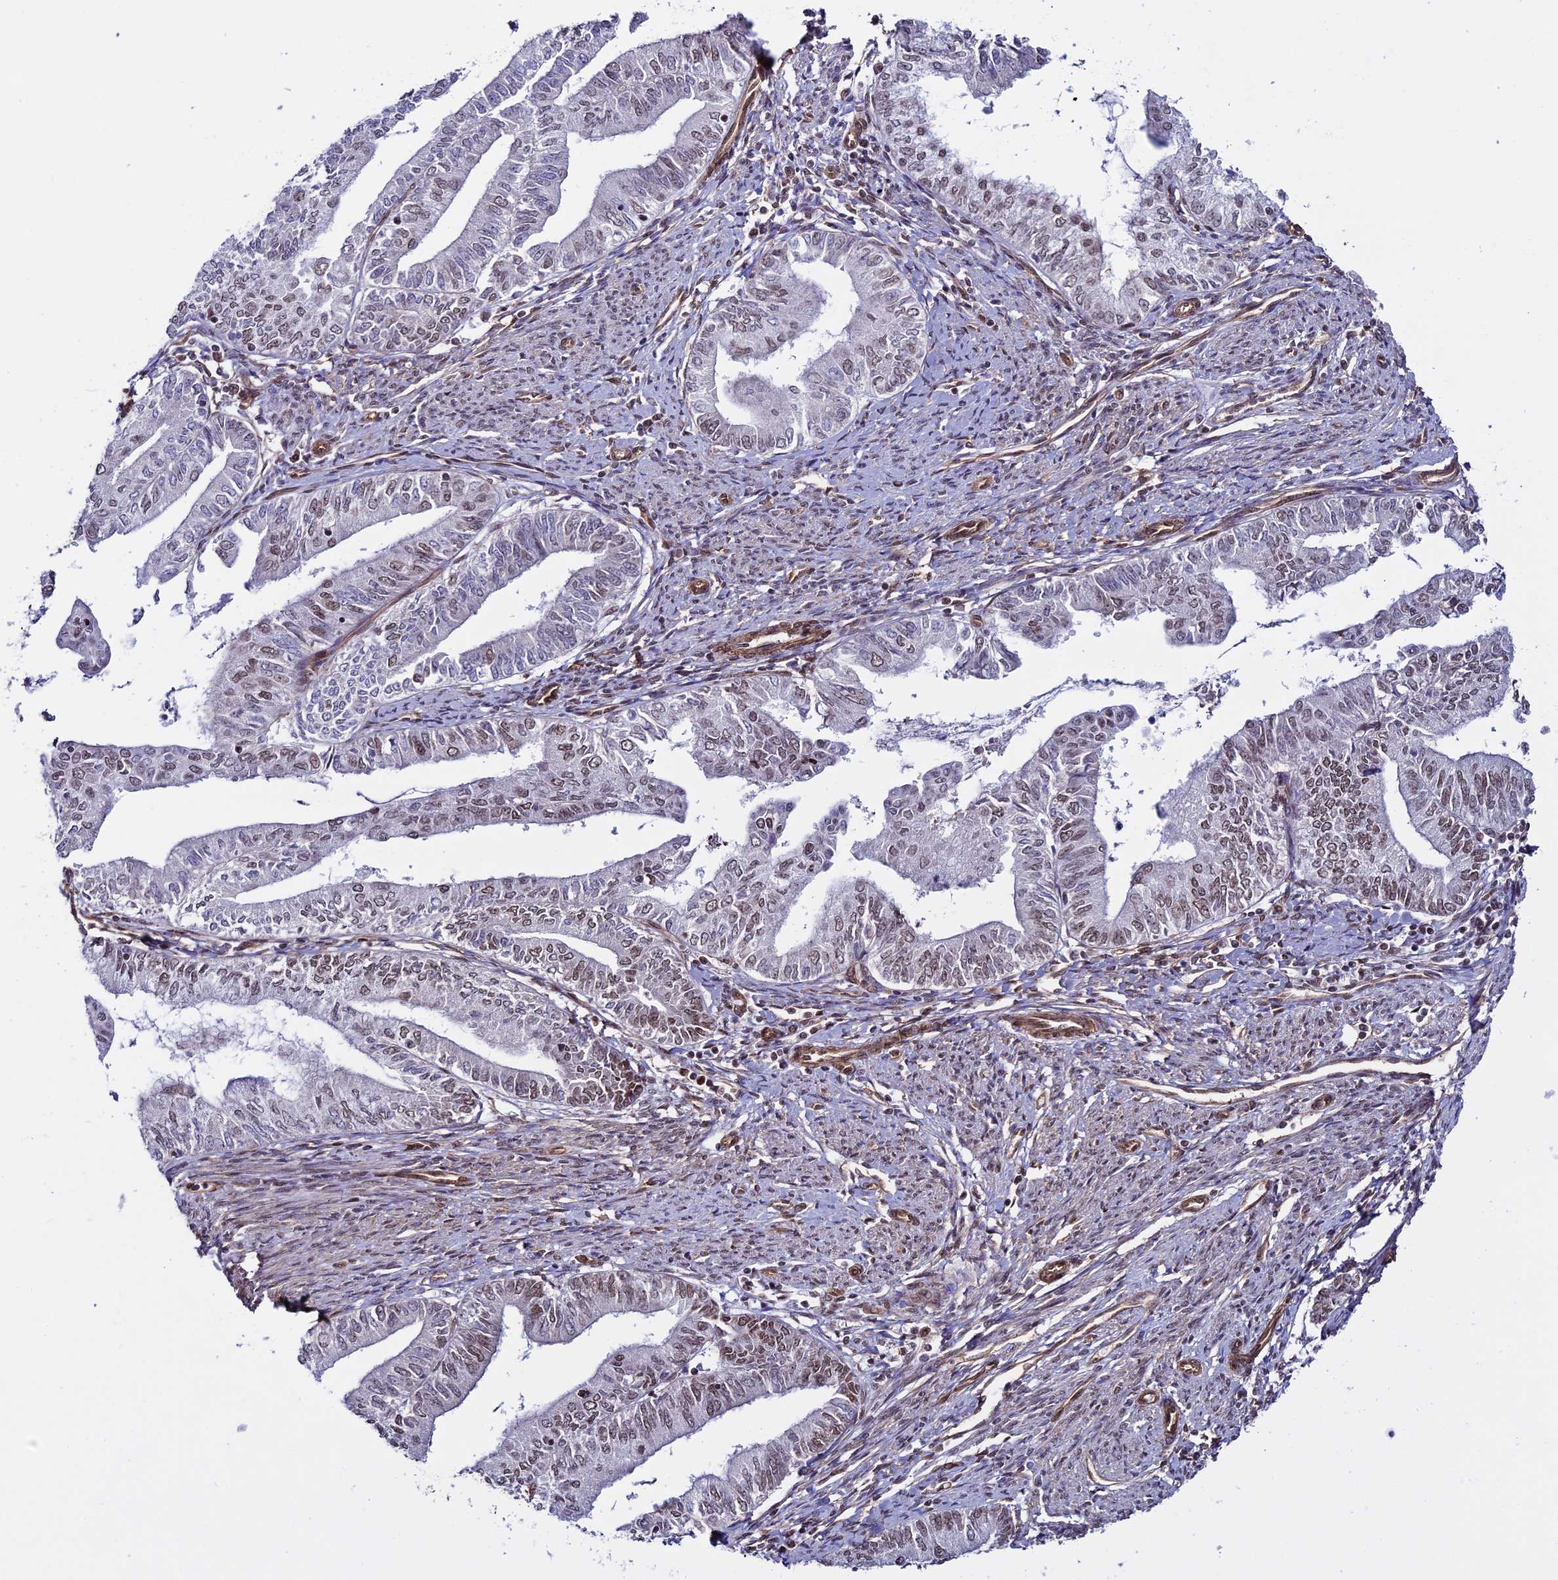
{"staining": {"intensity": "moderate", "quantity": "<25%", "location": "nuclear"}, "tissue": "endometrial cancer", "cell_type": "Tumor cells", "image_type": "cancer", "snomed": [{"axis": "morphology", "description": "Adenocarcinoma, NOS"}, {"axis": "topography", "description": "Endometrium"}], "caption": "There is low levels of moderate nuclear expression in tumor cells of endometrial cancer (adenocarcinoma), as demonstrated by immunohistochemical staining (brown color).", "gene": "MPHOSPH8", "patient": {"sex": "female", "age": 66}}